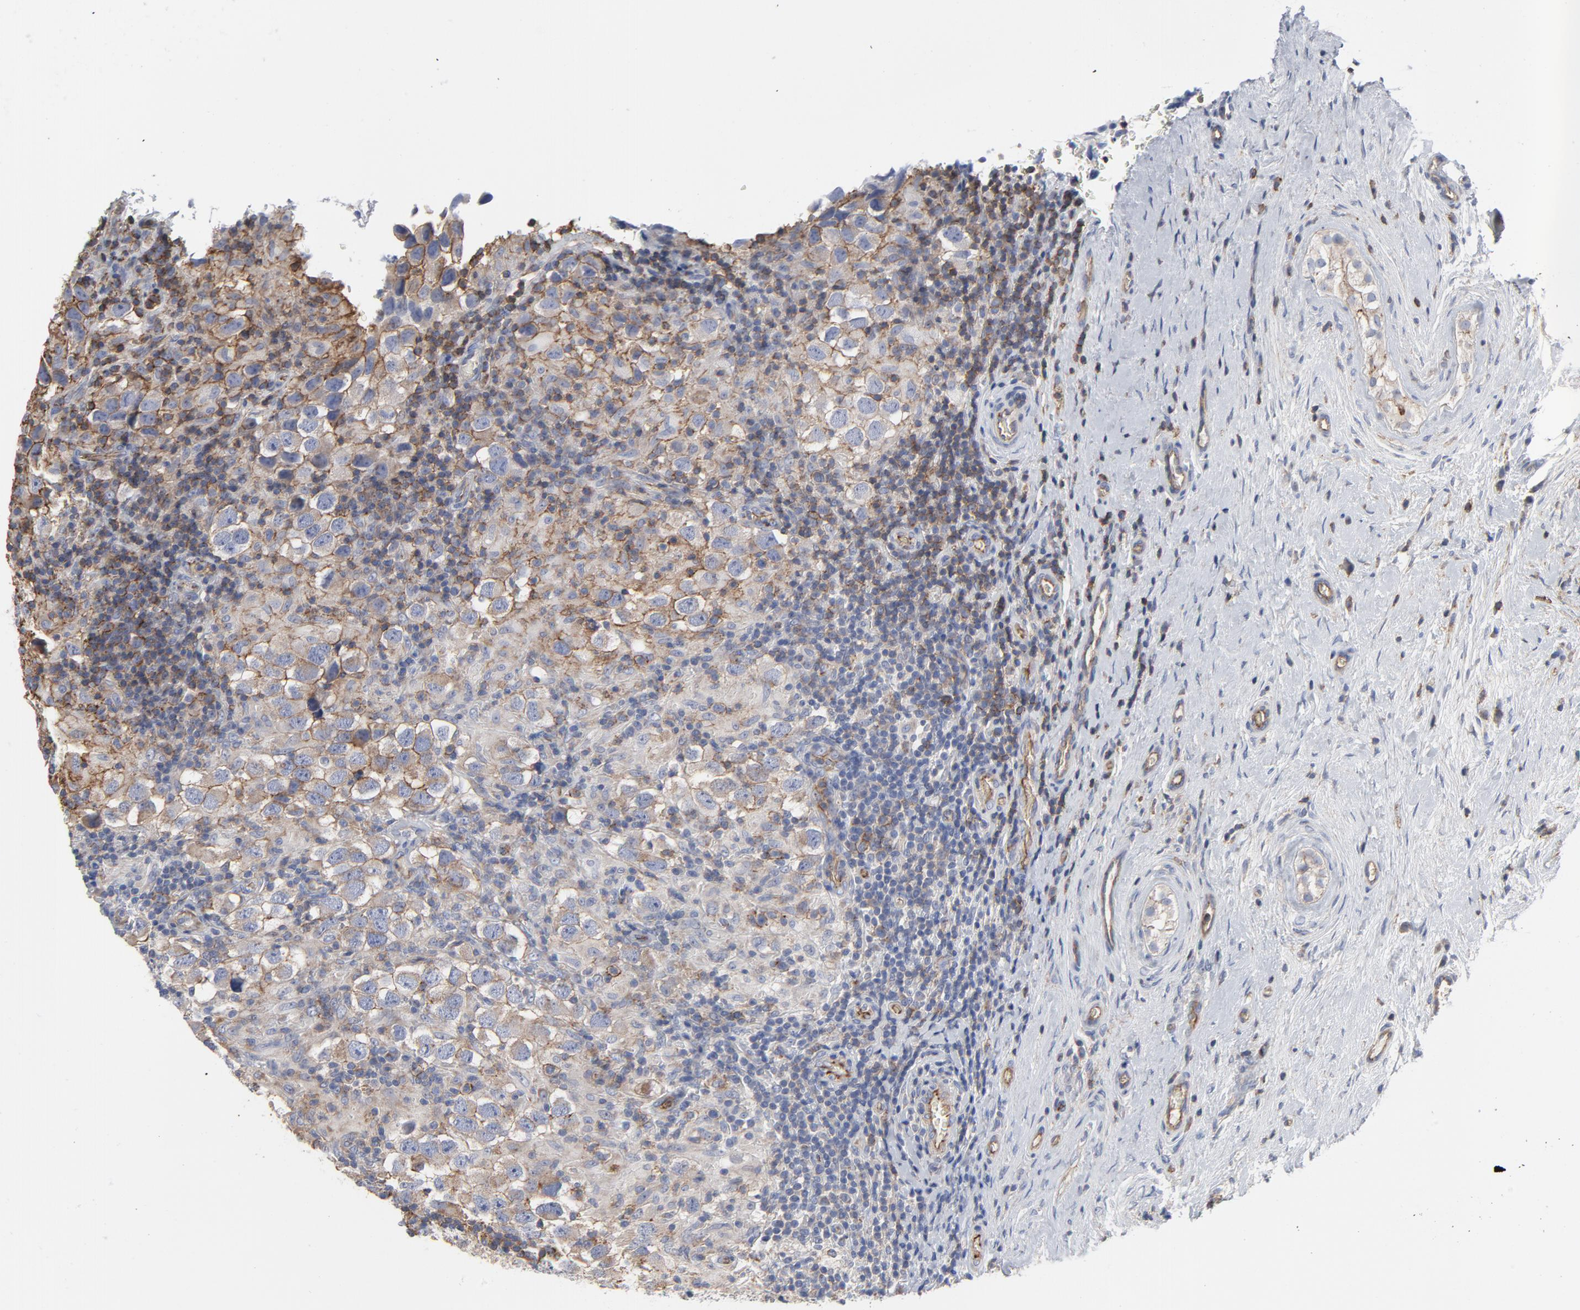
{"staining": {"intensity": "moderate", "quantity": ">75%", "location": "cytoplasmic/membranous"}, "tissue": "testis cancer", "cell_type": "Tumor cells", "image_type": "cancer", "snomed": [{"axis": "morphology", "description": "Carcinoma, Embryonal, NOS"}, {"axis": "topography", "description": "Testis"}], "caption": "Immunohistochemical staining of testis cancer demonstrates medium levels of moderate cytoplasmic/membranous expression in approximately >75% of tumor cells.", "gene": "OXA1L", "patient": {"sex": "male", "age": 21}}